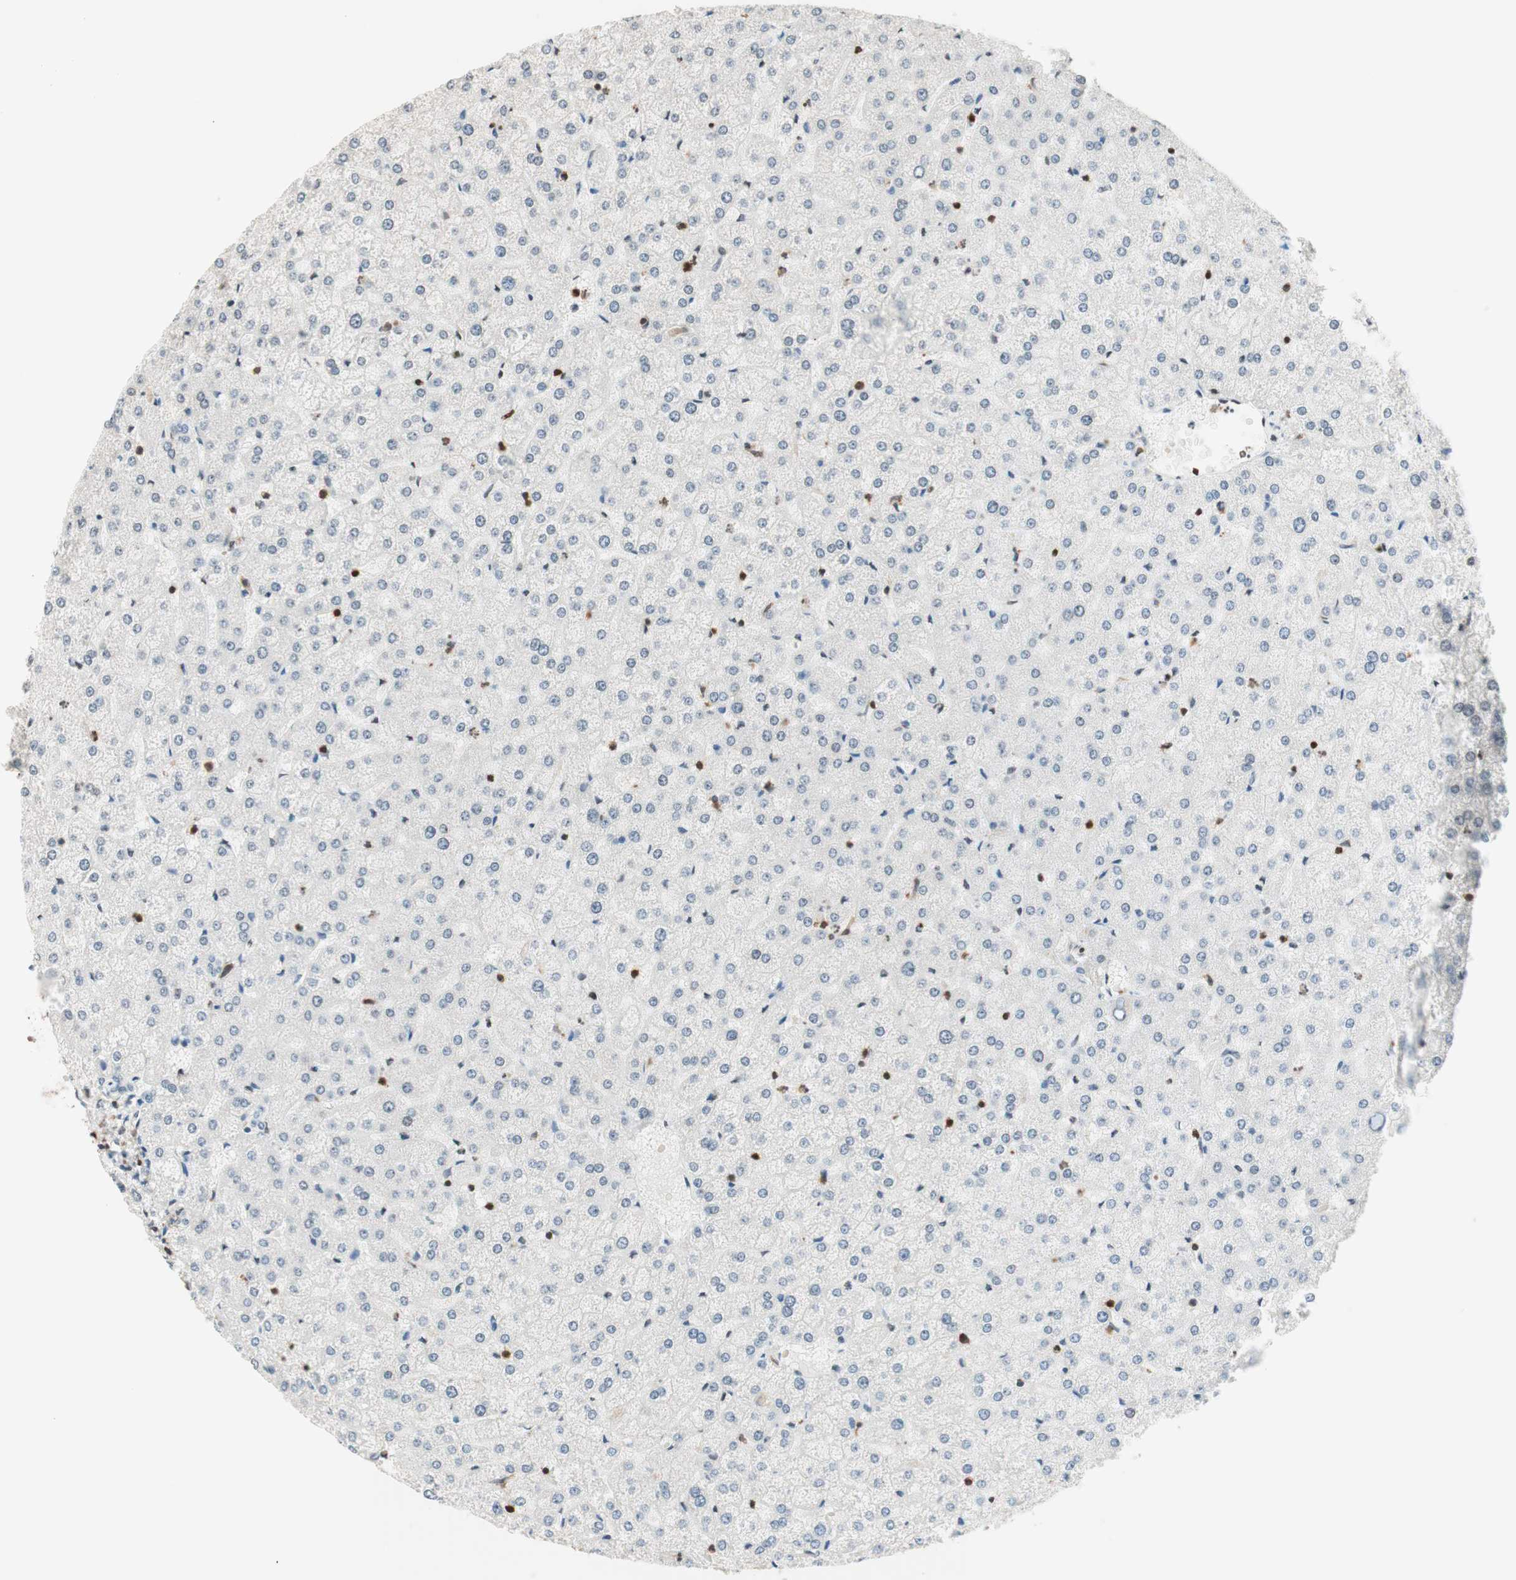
{"staining": {"intensity": "negative", "quantity": "none", "location": "none"}, "tissue": "liver", "cell_type": "Cholangiocytes", "image_type": "normal", "snomed": [{"axis": "morphology", "description": "Normal tissue, NOS"}, {"axis": "topography", "description": "Liver"}], "caption": "Immunohistochemistry micrograph of benign liver: liver stained with DAB (3,3'-diaminobenzidine) demonstrates no significant protein staining in cholangiocytes.", "gene": "WIPF1", "patient": {"sex": "female", "age": 32}}